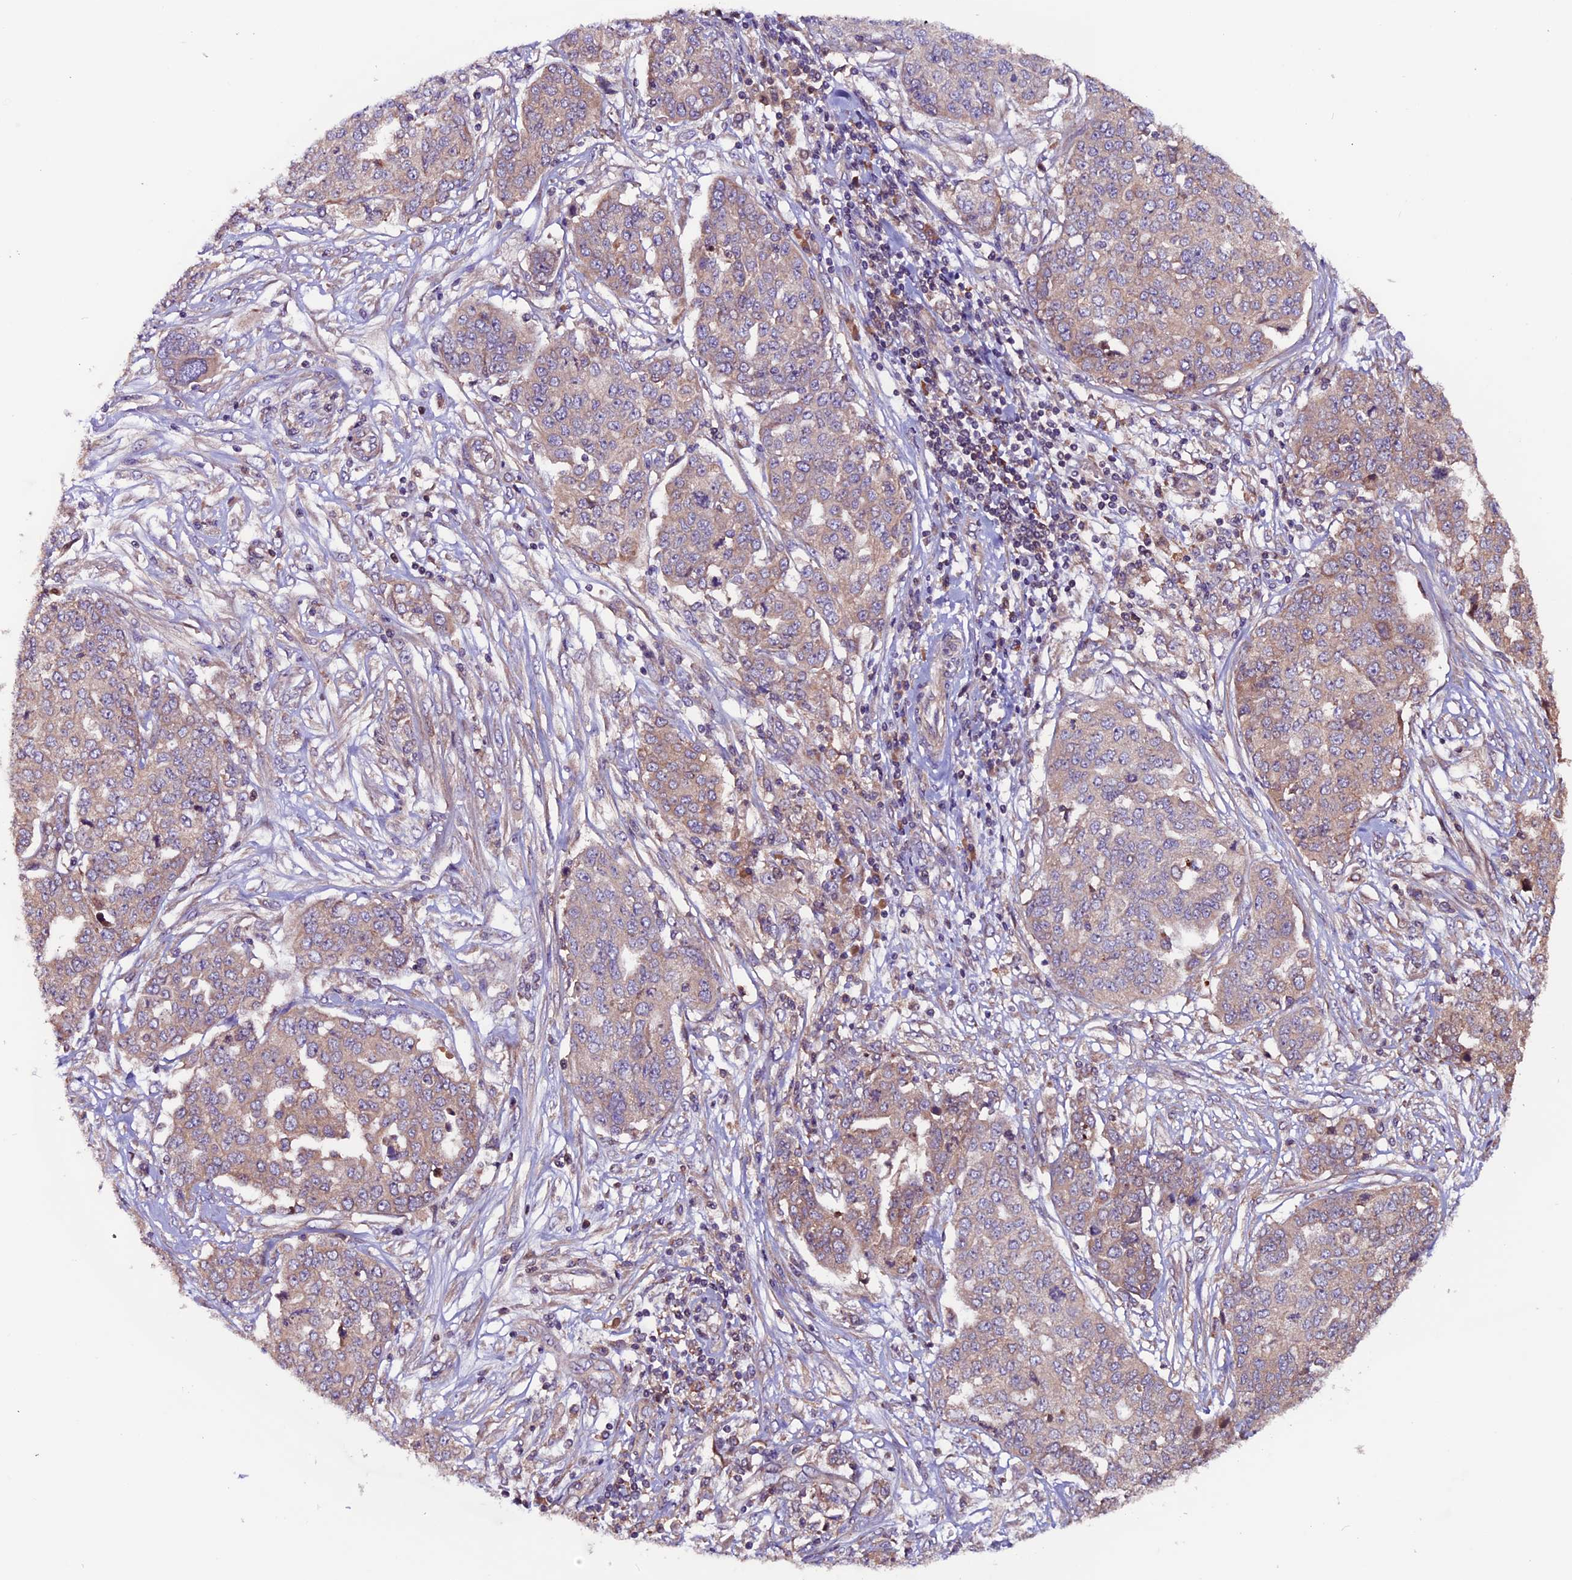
{"staining": {"intensity": "weak", "quantity": "<25%", "location": "cytoplasmic/membranous"}, "tissue": "ovarian cancer", "cell_type": "Tumor cells", "image_type": "cancer", "snomed": [{"axis": "morphology", "description": "Cystadenocarcinoma, serous, NOS"}, {"axis": "topography", "description": "Soft tissue"}, {"axis": "topography", "description": "Ovary"}], "caption": "Immunohistochemical staining of human ovarian cancer (serous cystadenocarcinoma) reveals no significant expression in tumor cells.", "gene": "ZNF598", "patient": {"sex": "female", "age": 57}}